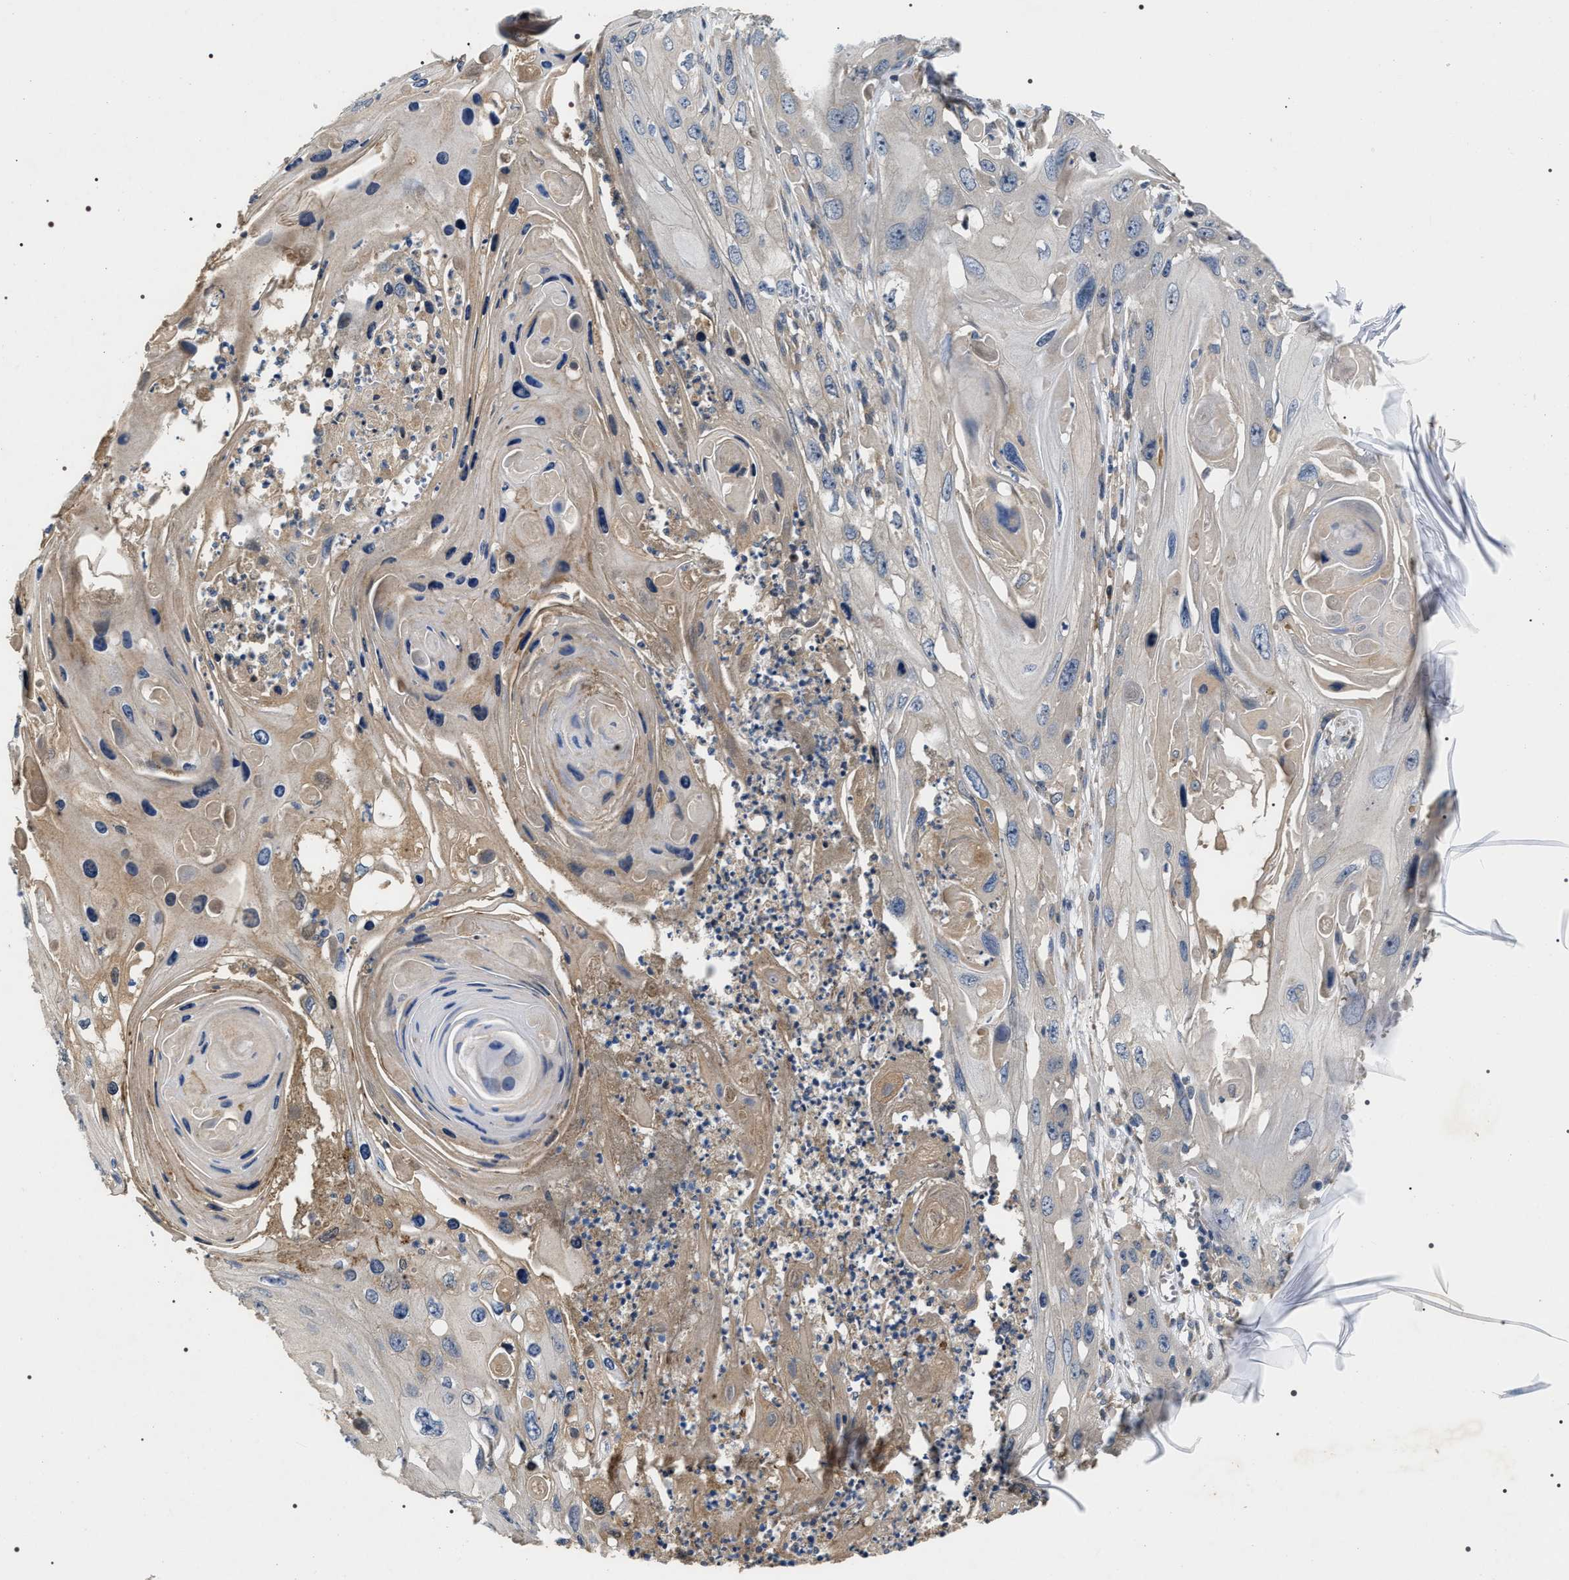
{"staining": {"intensity": "weak", "quantity": "<25%", "location": "cytoplasmic/membranous"}, "tissue": "skin cancer", "cell_type": "Tumor cells", "image_type": "cancer", "snomed": [{"axis": "morphology", "description": "Squamous cell carcinoma, NOS"}, {"axis": "topography", "description": "Skin"}], "caption": "This is an immunohistochemistry (IHC) image of skin squamous cell carcinoma. There is no positivity in tumor cells.", "gene": "IFT81", "patient": {"sex": "male", "age": 55}}